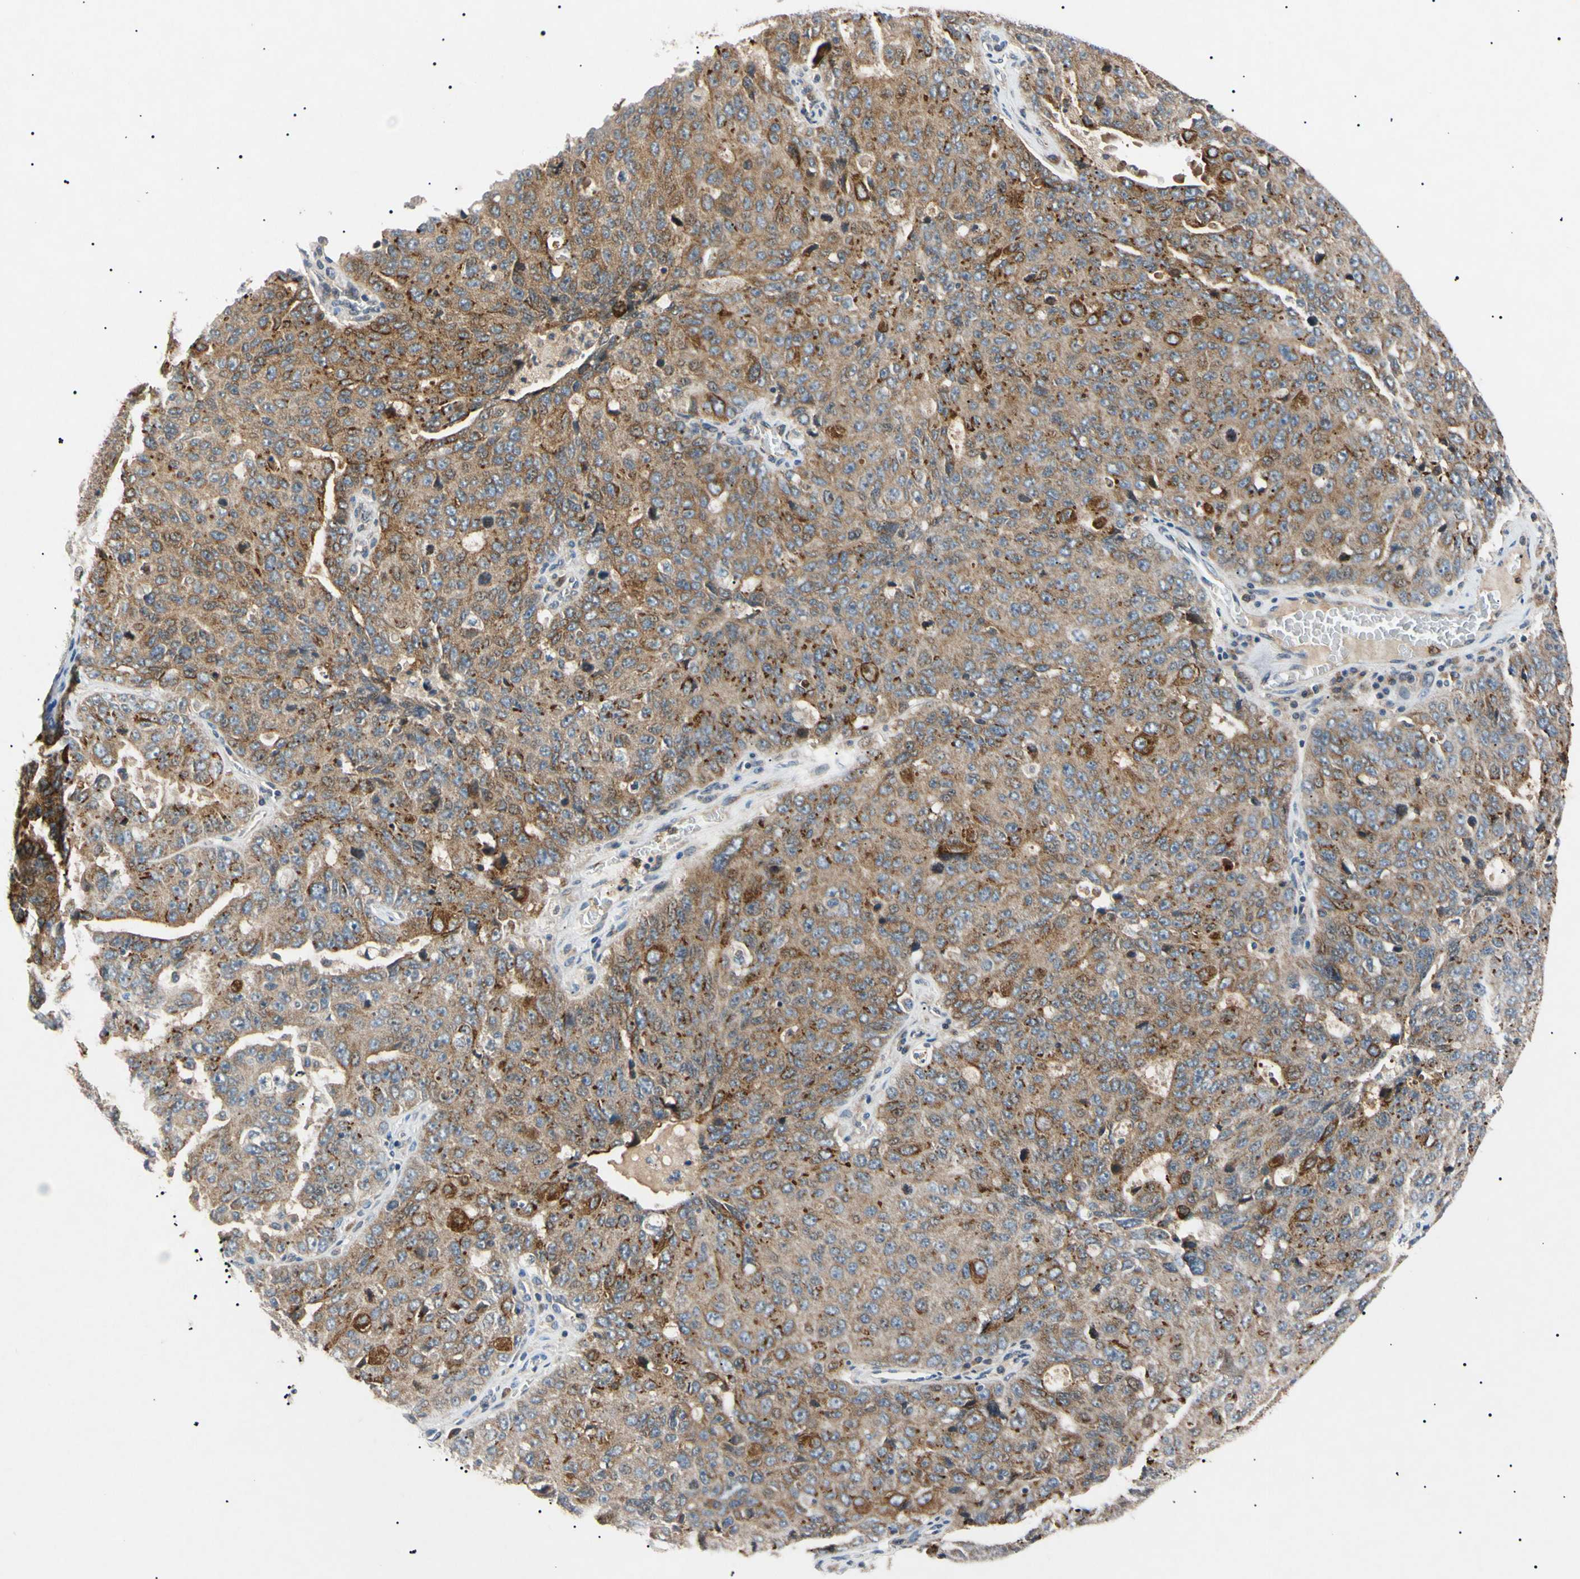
{"staining": {"intensity": "moderate", "quantity": "25%-75%", "location": "cytoplasmic/membranous,nuclear"}, "tissue": "ovarian cancer", "cell_type": "Tumor cells", "image_type": "cancer", "snomed": [{"axis": "morphology", "description": "Carcinoma, endometroid"}, {"axis": "topography", "description": "Ovary"}], "caption": "Moderate cytoplasmic/membranous and nuclear protein positivity is present in approximately 25%-75% of tumor cells in ovarian cancer. The staining is performed using DAB (3,3'-diaminobenzidine) brown chromogen to label protein expression. The nuclei are counter-stained blue using hematoxylin.", "gene": "TUBB4A", "patient": {"sex": "female", "age": 62}}